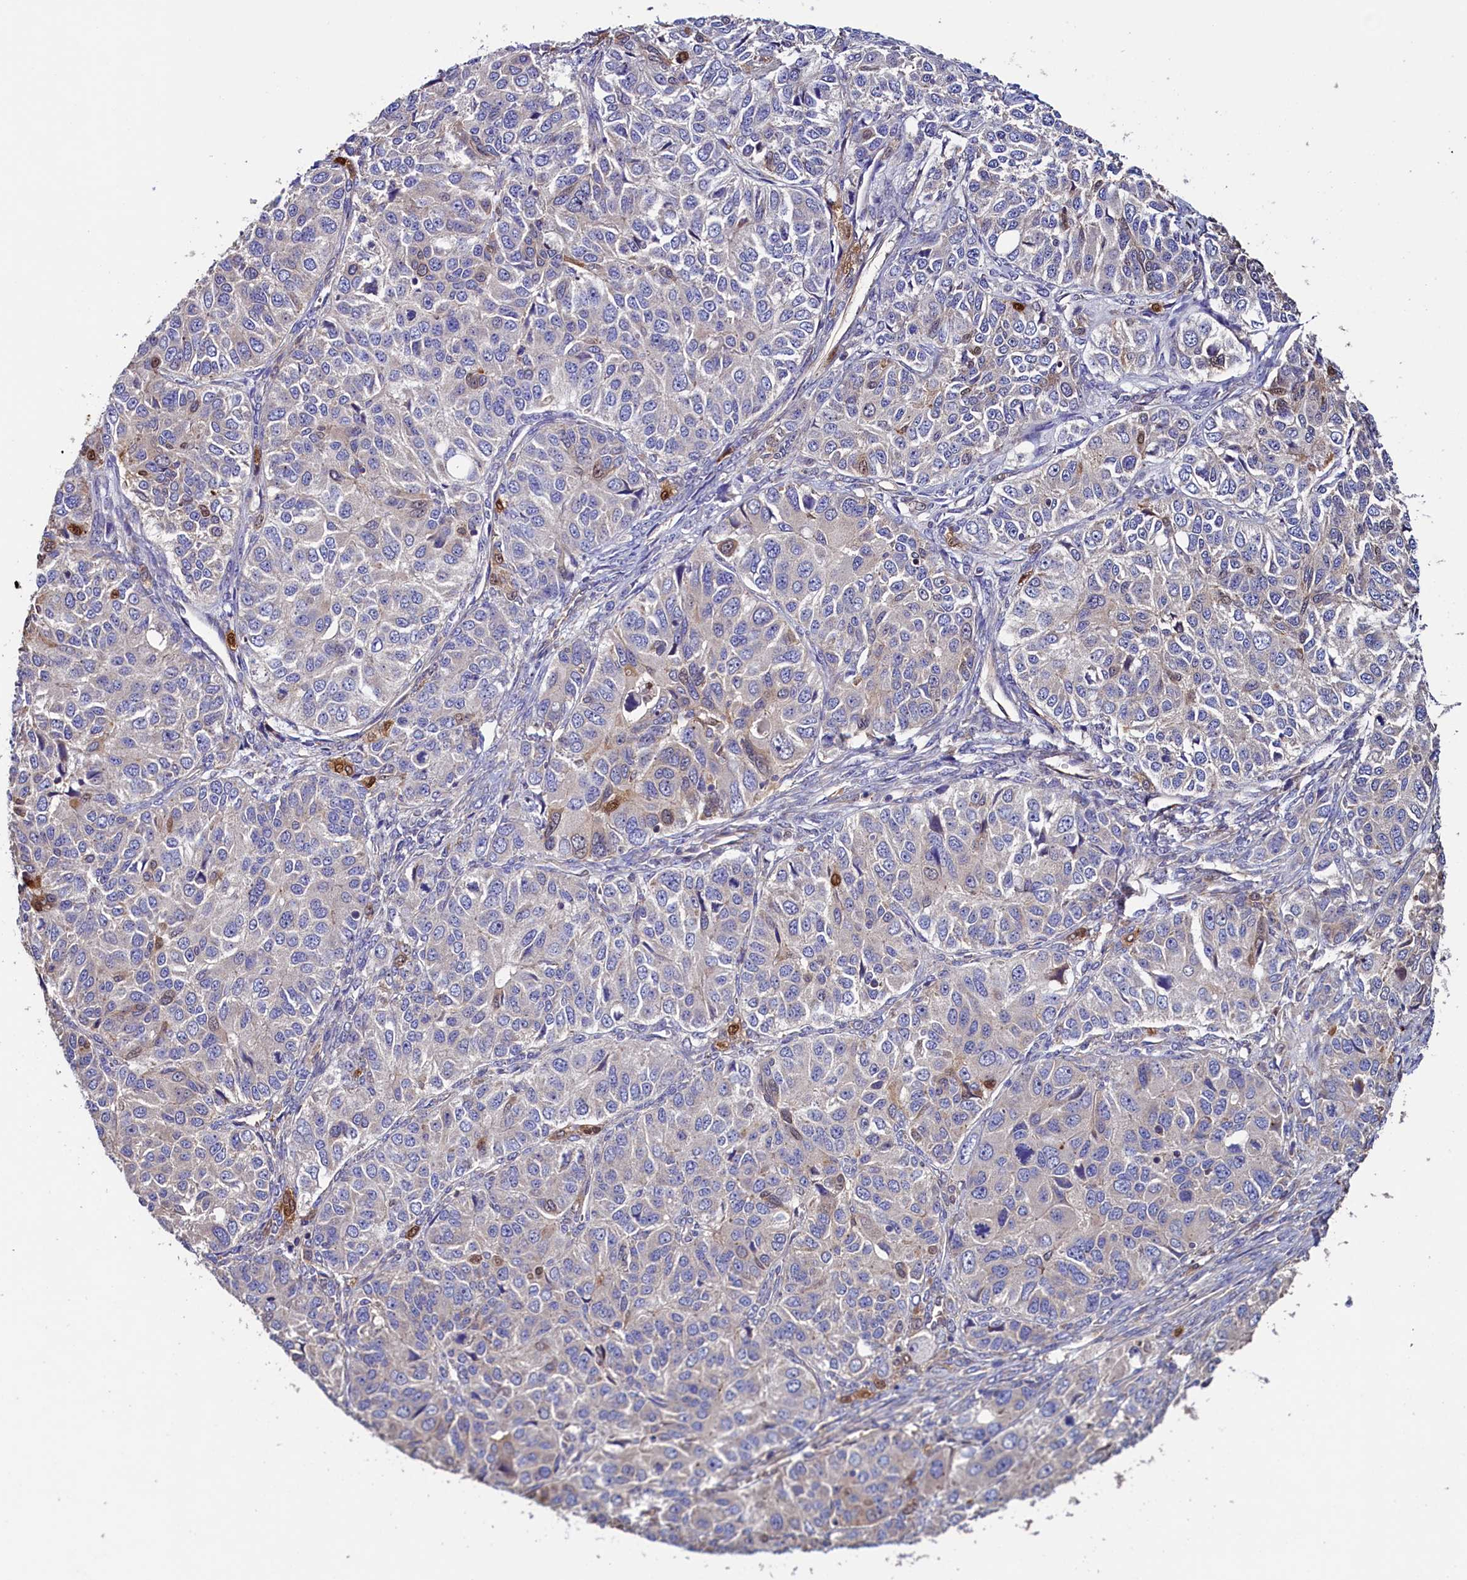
{"staining": {"intensity": "negative", "quantity": "none", "location": "none"}, "tissue": "ovarian cancer", "cell_type": "Tumor cells", "image_type": "cancer", "snomed": [{"axis": "morphology", "description": "Carcinoma, endometroid"}, {"axis": "topography", "description": "Ovary"}], "caption": "Protein analysis of ovarian cancer demonstrates no significant positivity in tumor cells.", "gene": "ATXN2L", "patient": {"sex": "female", "age": 51}}